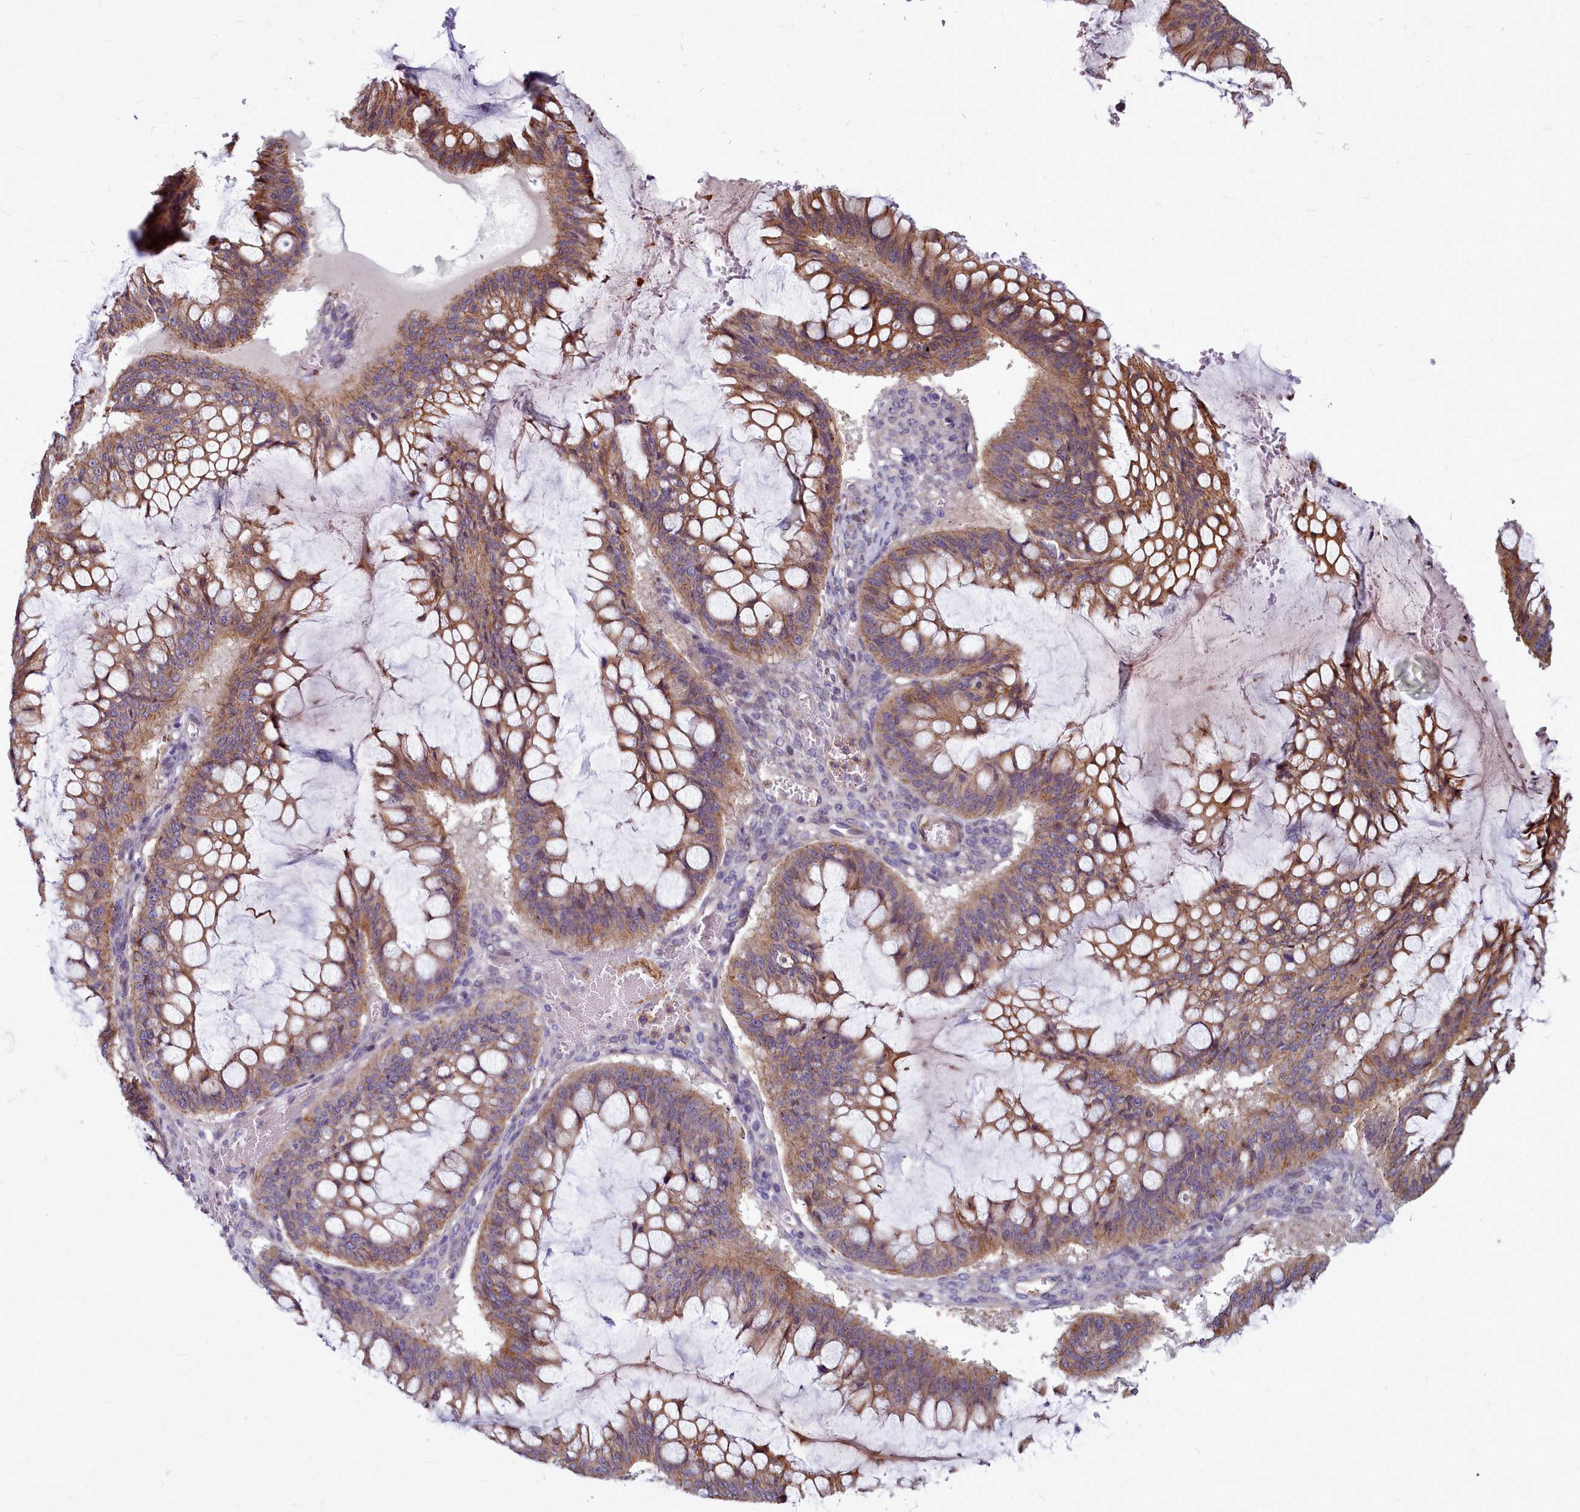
{"staining": {"intensity": "moderate", "quantity": ">75%", "location": "cytoplasmic/membranous"}, "tissue": "ovarian cancer", "cell_type": "Tumor cells", "image_type": "cancer", "snomed": [{"axis": "morphology", "description": "Cystadenocarcinoma, mucinous, NOS"}, {"axis": "topography", "description": "Ovary"}], "caption": "Moderate cytoplasmic/membranous positivity is identified in about >75% of tumor cells in ovarian mucinous cystadenocarcinoma. The protein of interest is stained brown, and the nuclei are stained in blue (DAB (3,3'-diaminobenzidine) IHC with brightfield microscopy, high magnification).", "gene": "TTC5", "patient": {"sex": "female", "age": 73}}